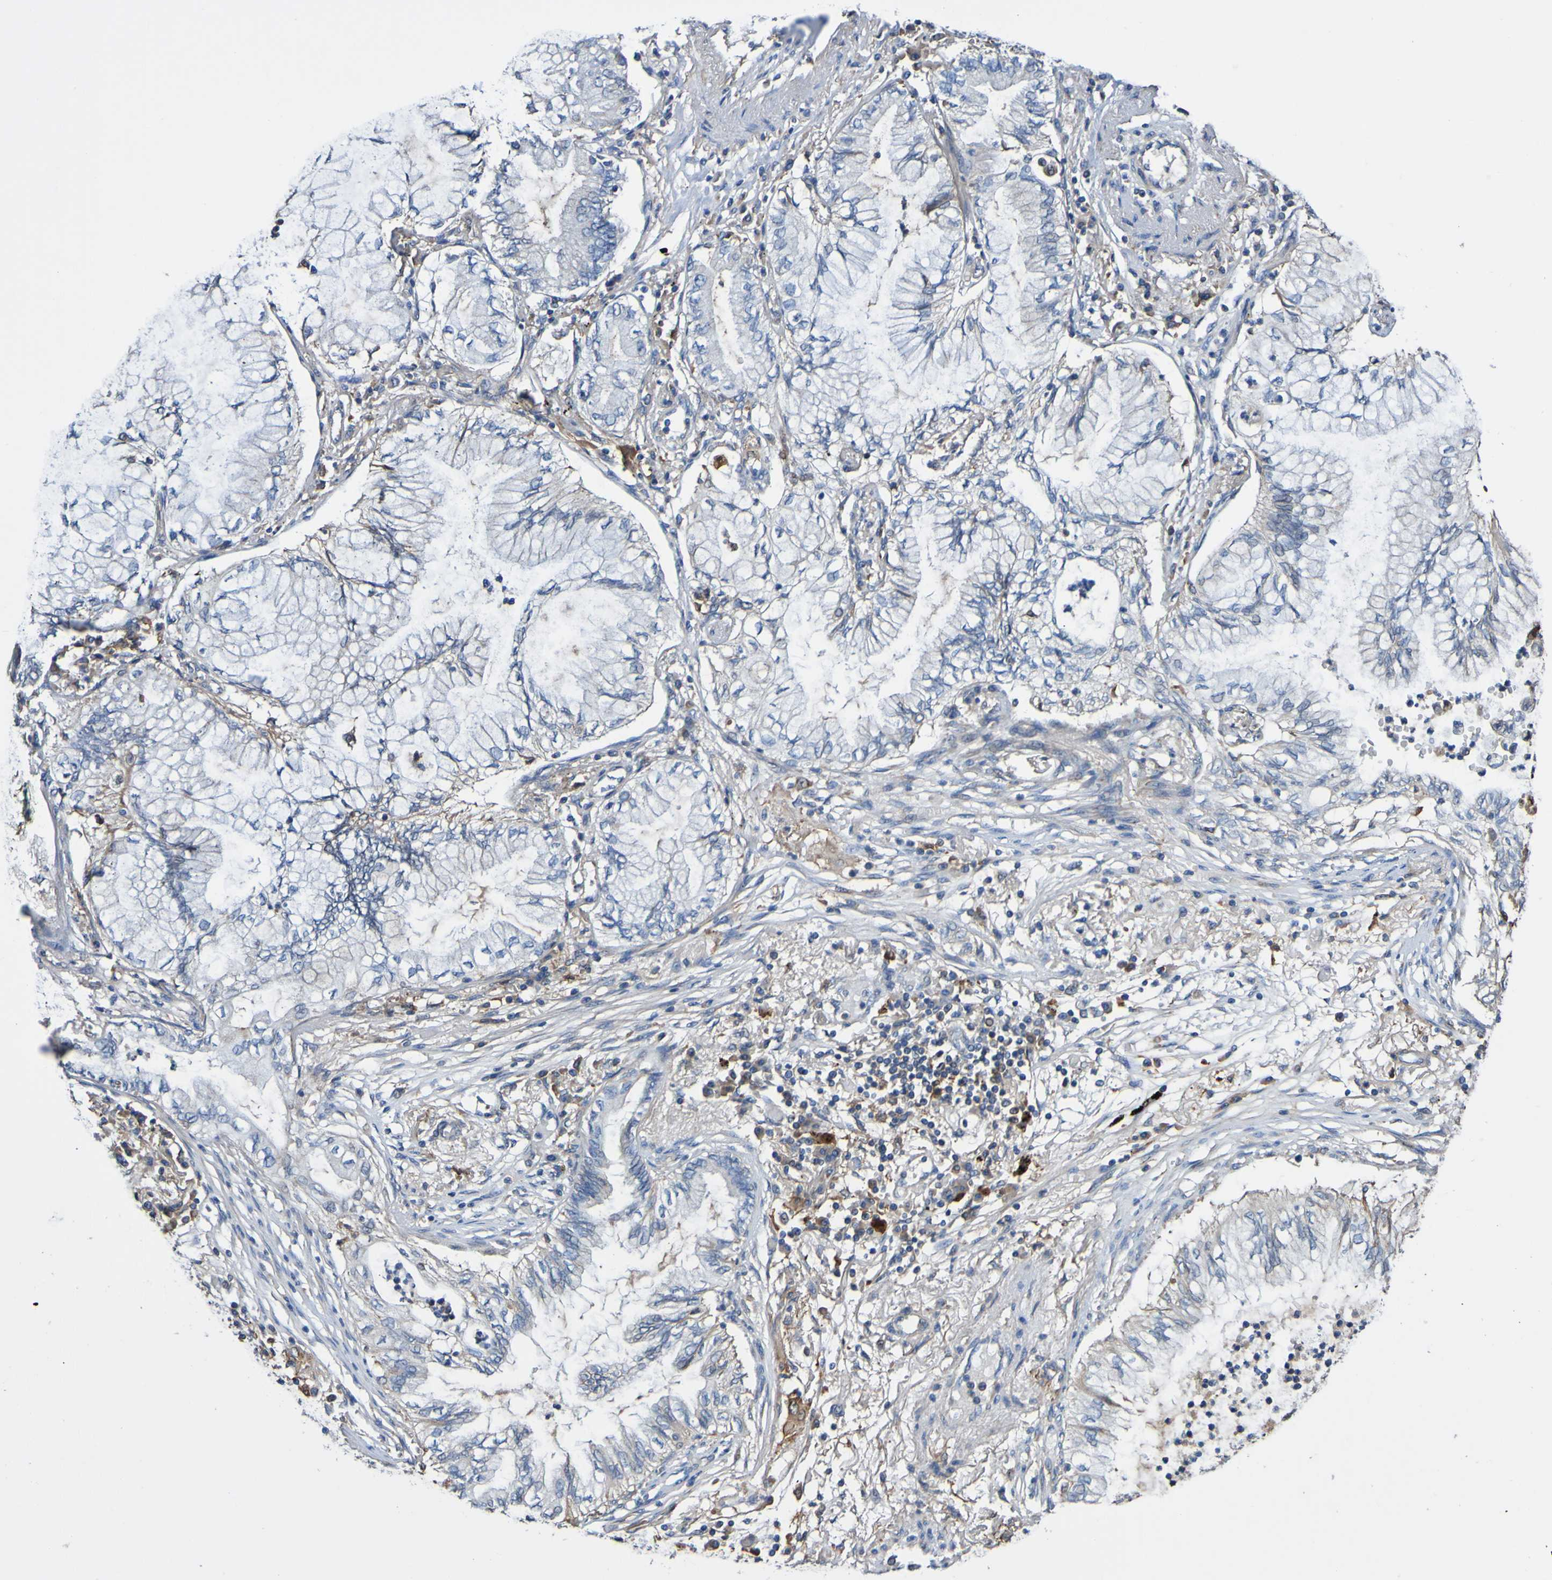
{"staining": {"intensity": "negative", "quantity": "none", "location": "none"}, "tissue": "lung cancer", "cell_type": "Tumor cells", "image_type": "cancer", "snomed": [{"axis": "morphology", "description": "Normal tissue, NOS"}, {"axis": "morphology", "description": "Adenocarcinoma, NOS"}, {"axis": "topography", "description": "Bronchus"}, {"axis": "topography", "description": "Lung"}], "caption": "An immunohistochemistry (IHC) micrograph of adenocarcinoma (lung) is shown. There is no staining in tumor cells of adenocarcinoma (lung).", "gene": "METAP2", "patient": {"sex": "female", "age": 70}}